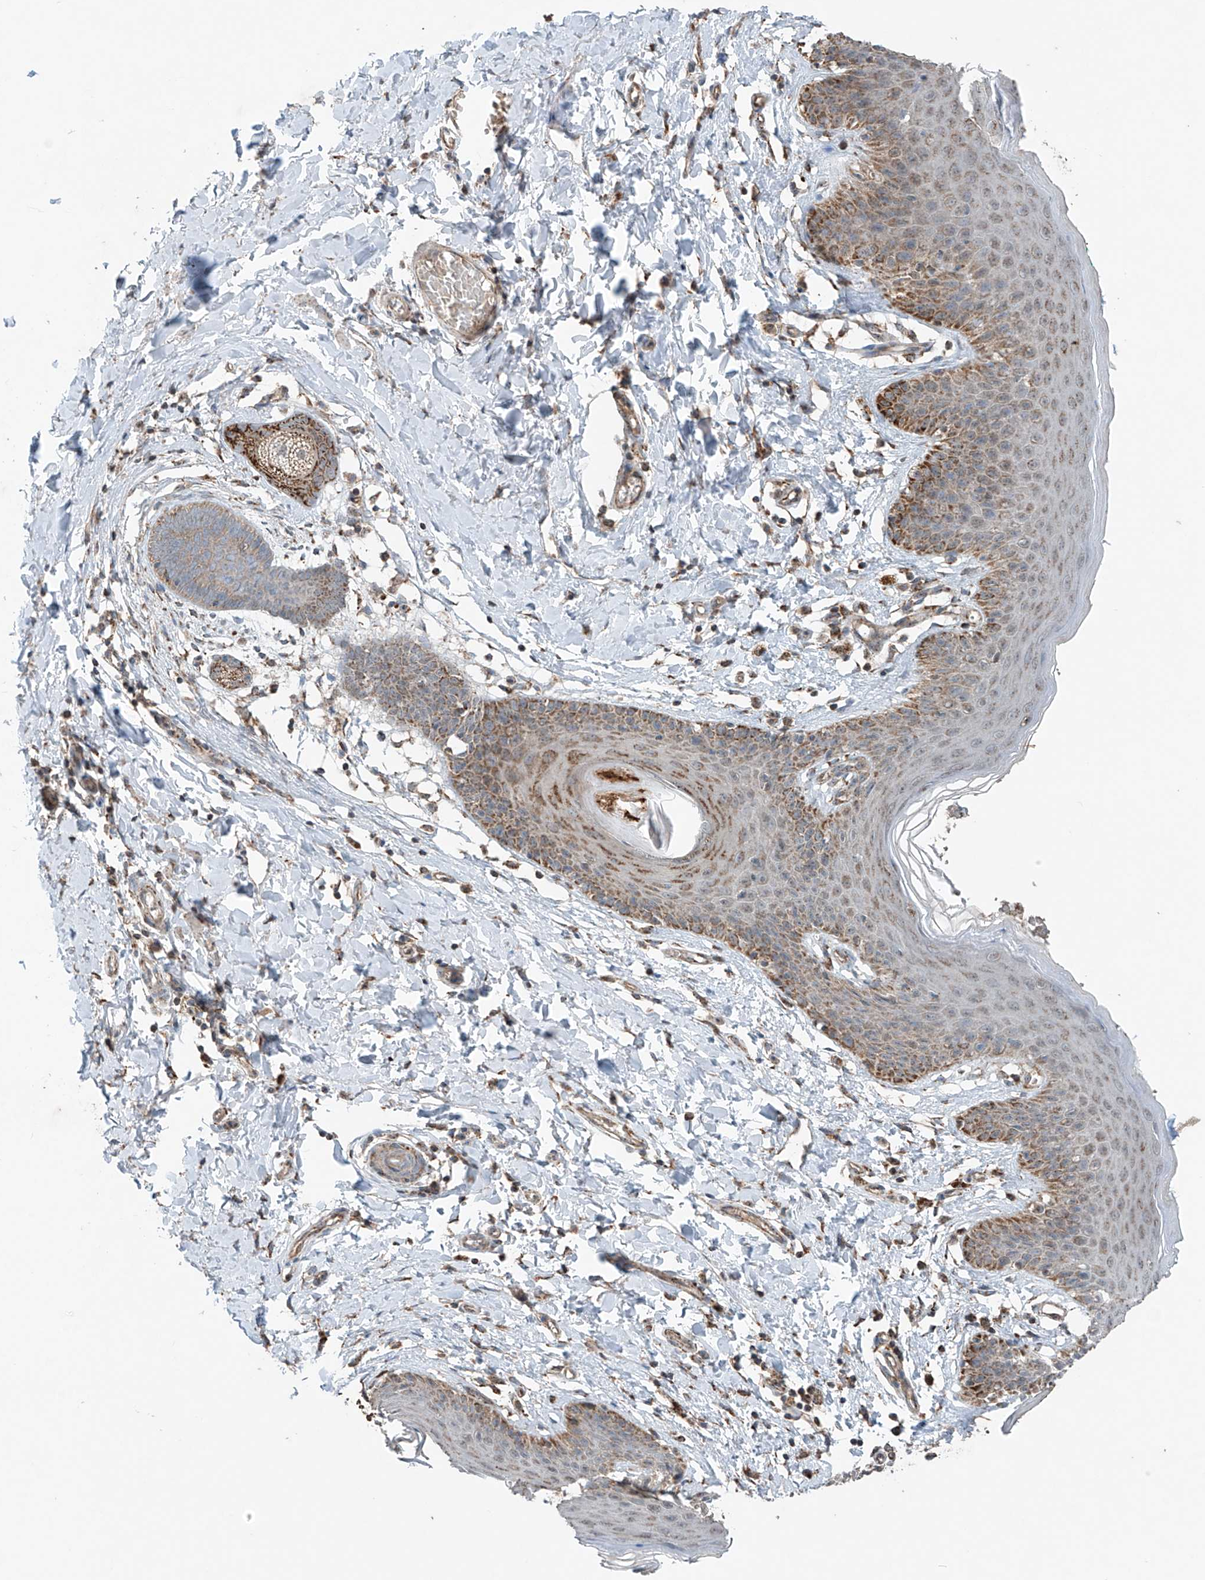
{"staining": {"intensity": "moderate", "quantity": "25%-75%", "location": "cytoplasmic/membranous"}, "tissue": "skin", "cell_type": "Epidermal cells", "image_type": "normal", "snomed": [{"axis": "morphology", "description": "Normal tissue, NOS"}, {"axis": "topography", "description": "Vulva"}], "caption": "IHC staining of unremarkable skin, which shows medium levels of moderate cytoplasmic/membranous positivity in approximately 25%-75% of epidermal cells indicating moderate cytoplasmic/membranous protein positivity. The staining was performed using DAB (brown) for protein detection and nuclei were counterstained in hematoxylin (blue).", "gene": "SAMD3", "patient": {"sex": "female", "age": 66}}